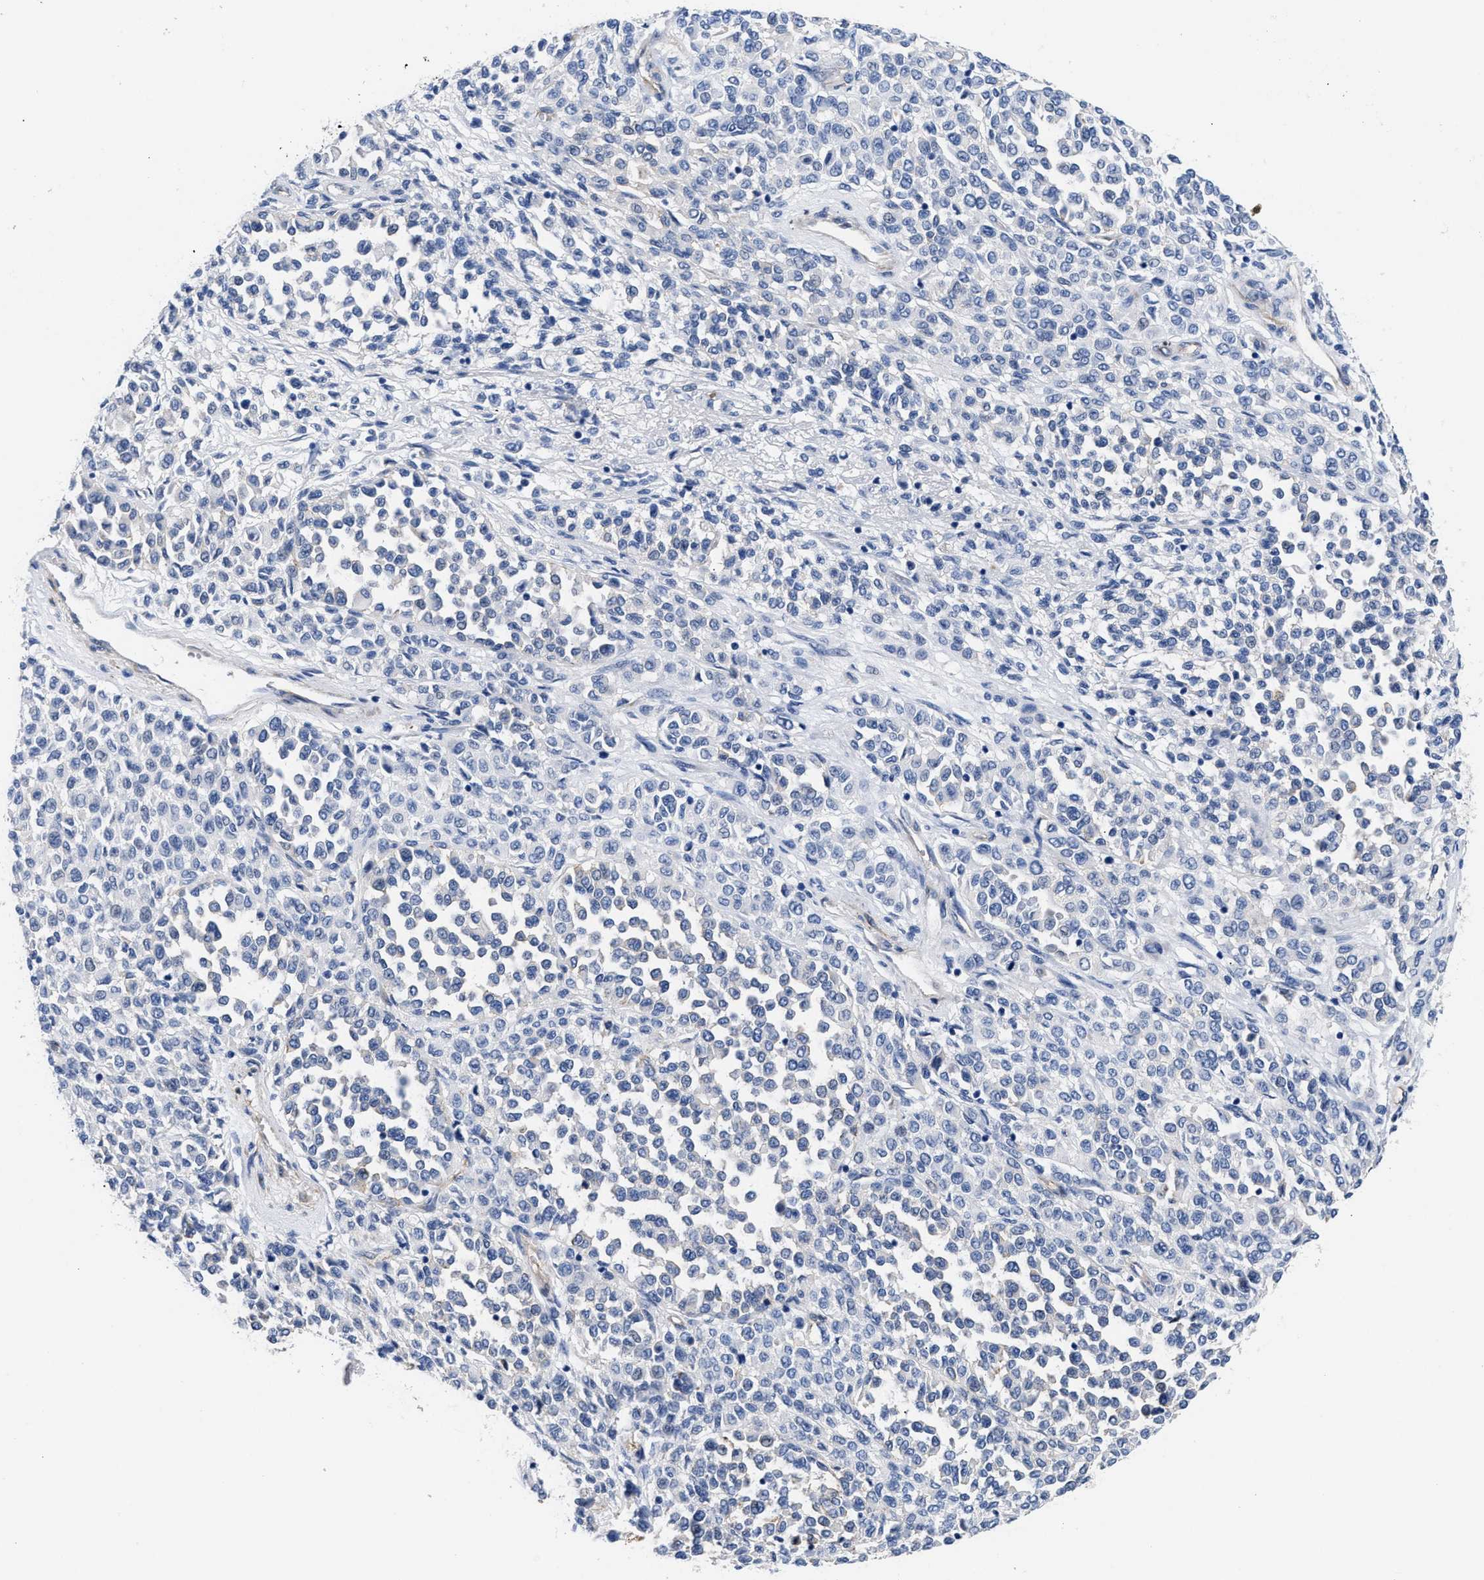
{"staining": {"intensity": "negative", "quantity": "none", "location": "none"}, "tissue": "melanoma", "cell_type": "Tumor cells", "image_type": "cancer", "snomed": [{"axis": "morphology", "description": "Malignant melanoma, Metastatic site"}, {"axis": "topography", "description": "Pancreas"}], "caption": "This photomicrograph is of malignant melanoma (metastatic site) stained with IHC to label a protein in brown with the nuclei are counter-stained blue. There is no positivity in tumor cells.", "gene": "TRIM29", "patient": {"sex": "female", "age": 30}}